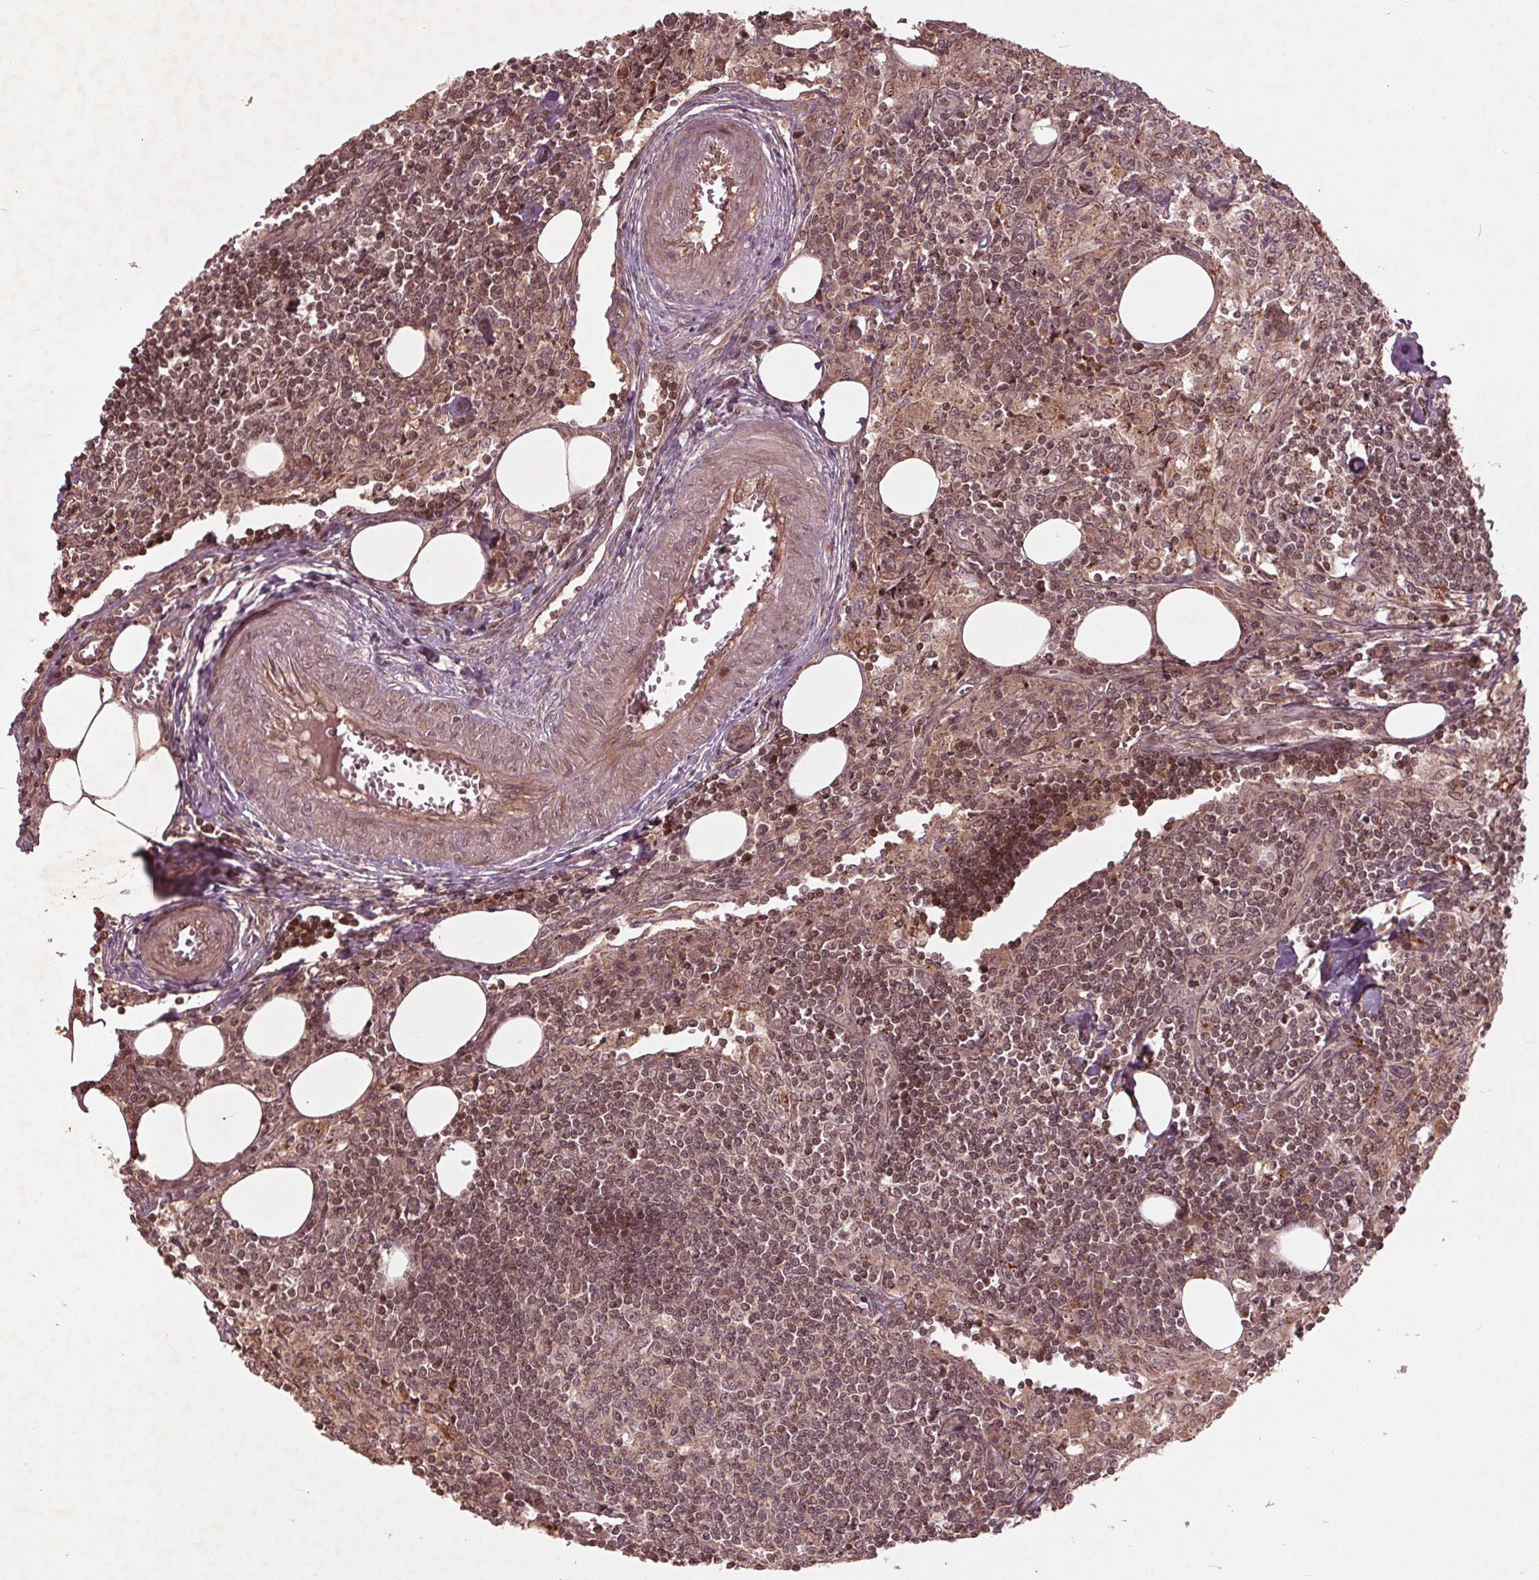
{"staining": {"intensity": "weak", "quantity": ">75%", "location": "cytoplasmic/membranous,nuclear"}, "tissue": "lymph node", "cell_type": "Germinal center cells", "image_type": "normal", "snomed": [{"axis": "morphology", "description": "Normal tissue, NOS"}, {"axis": "topography", "description": "Lymph node"}], "caption": "Lymph node stained for a protein demonstrates weak cytoplasmic/membranous,nuclear positivity in germinal center cells. (DAB = brown stain, brightfield microscopy at high magnification).", "gene": "CDKL4", "patient": {"sex": "male", "age": 55}}